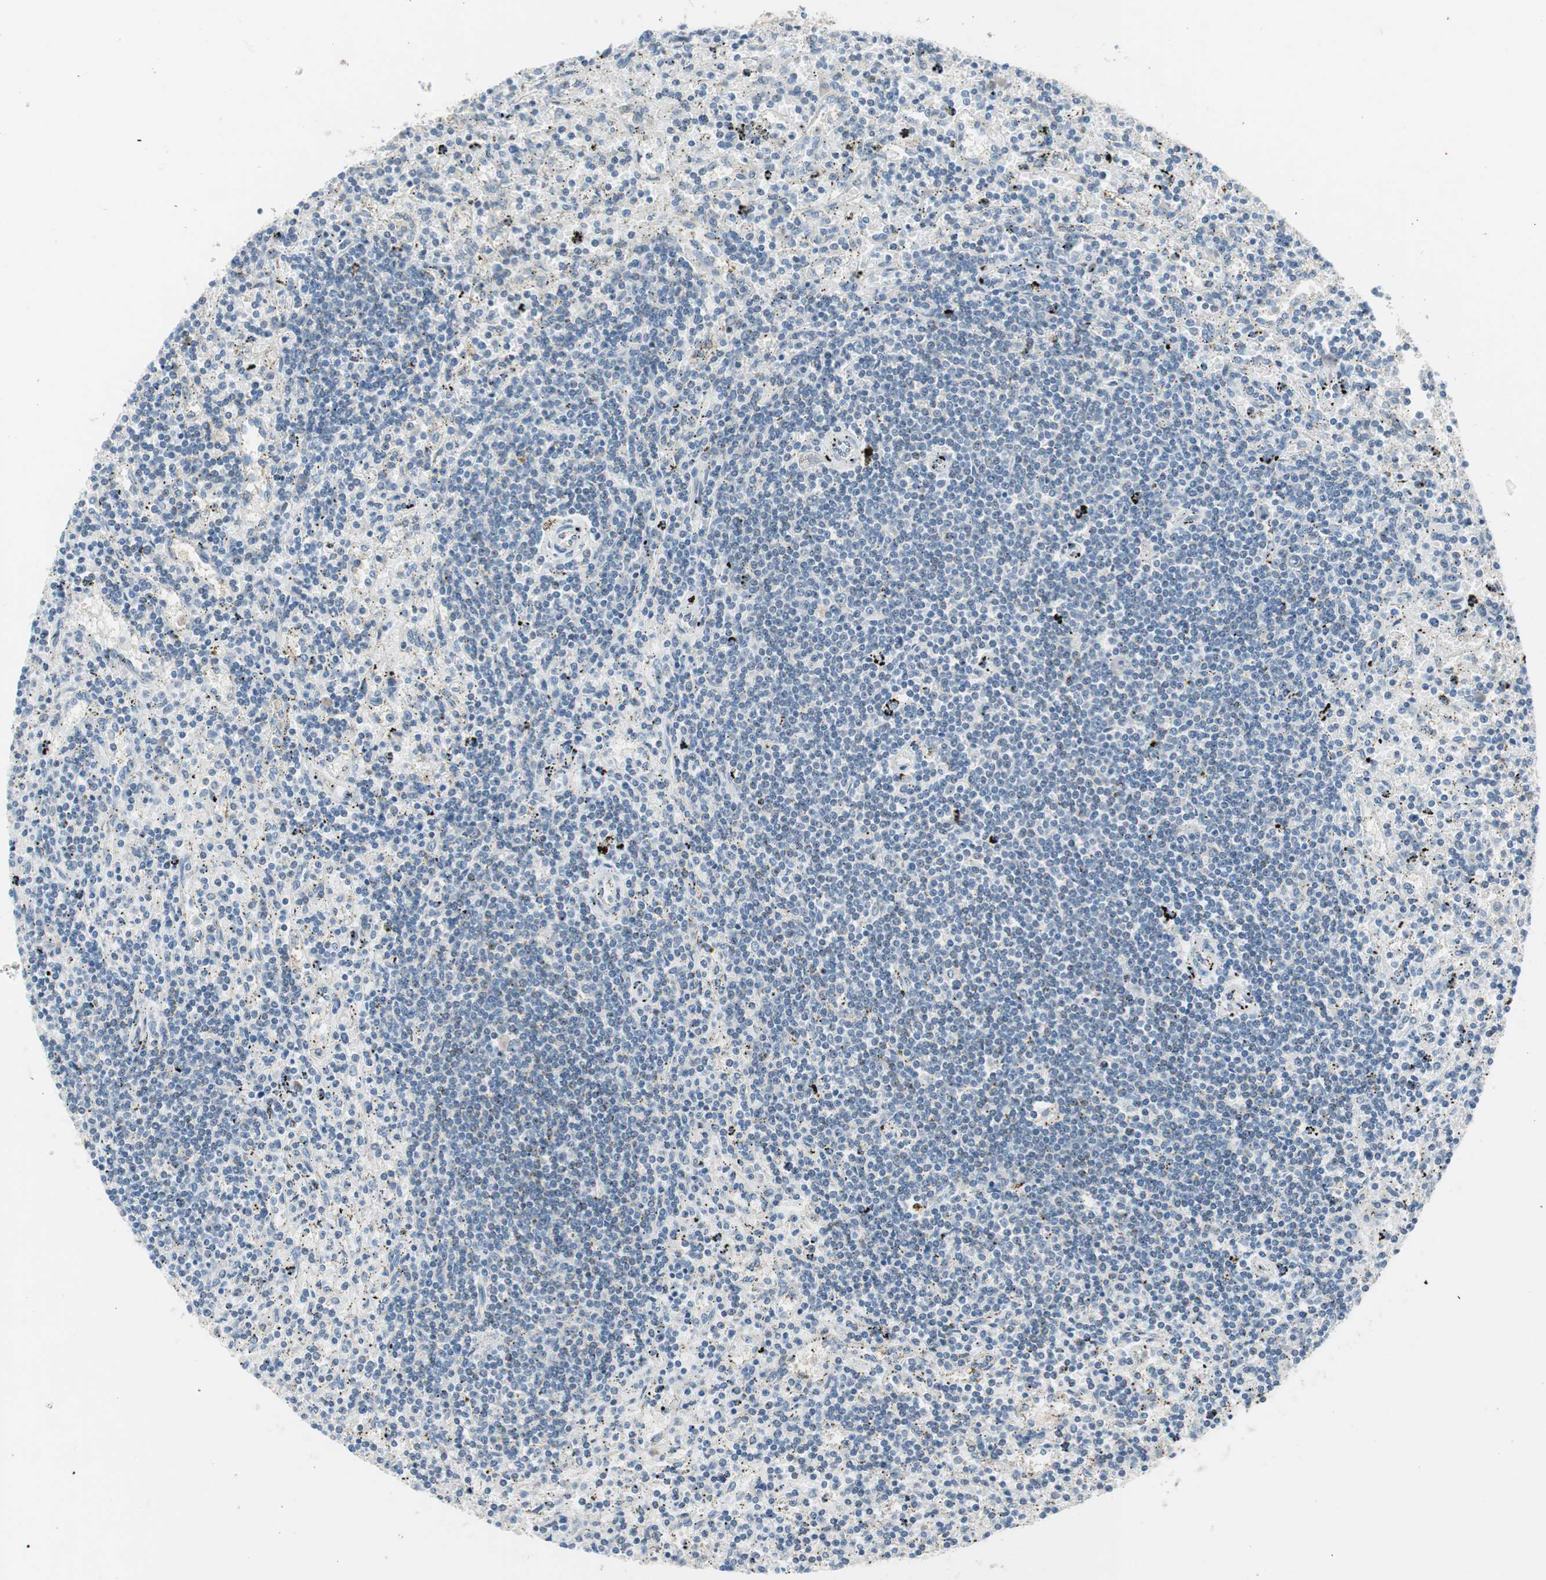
{"staining": {"intensity": "negative", "quantity": "none", "location": "none"}, "tissue": "lymphoma", "cell_type": "Tumor cells", "image_type": "cancer", "snomed": [{"axis": "morphology", "description": "Malignant lymphoma, non-Hodgkin's type, Low grade"}, {"axis": "topography", "description": "Spleen"}], "caption": "Protein analysis of low-grade malignant lymphoma, non-Hodgkin's type reveals no significant expression in tumor cells. (DAB (3,3'-diaminobenzidine) immunohistochemistry with hematoxylin counter stain).", "gene": "GRHL1", "patient": {"sex": "male", "age": 76}}